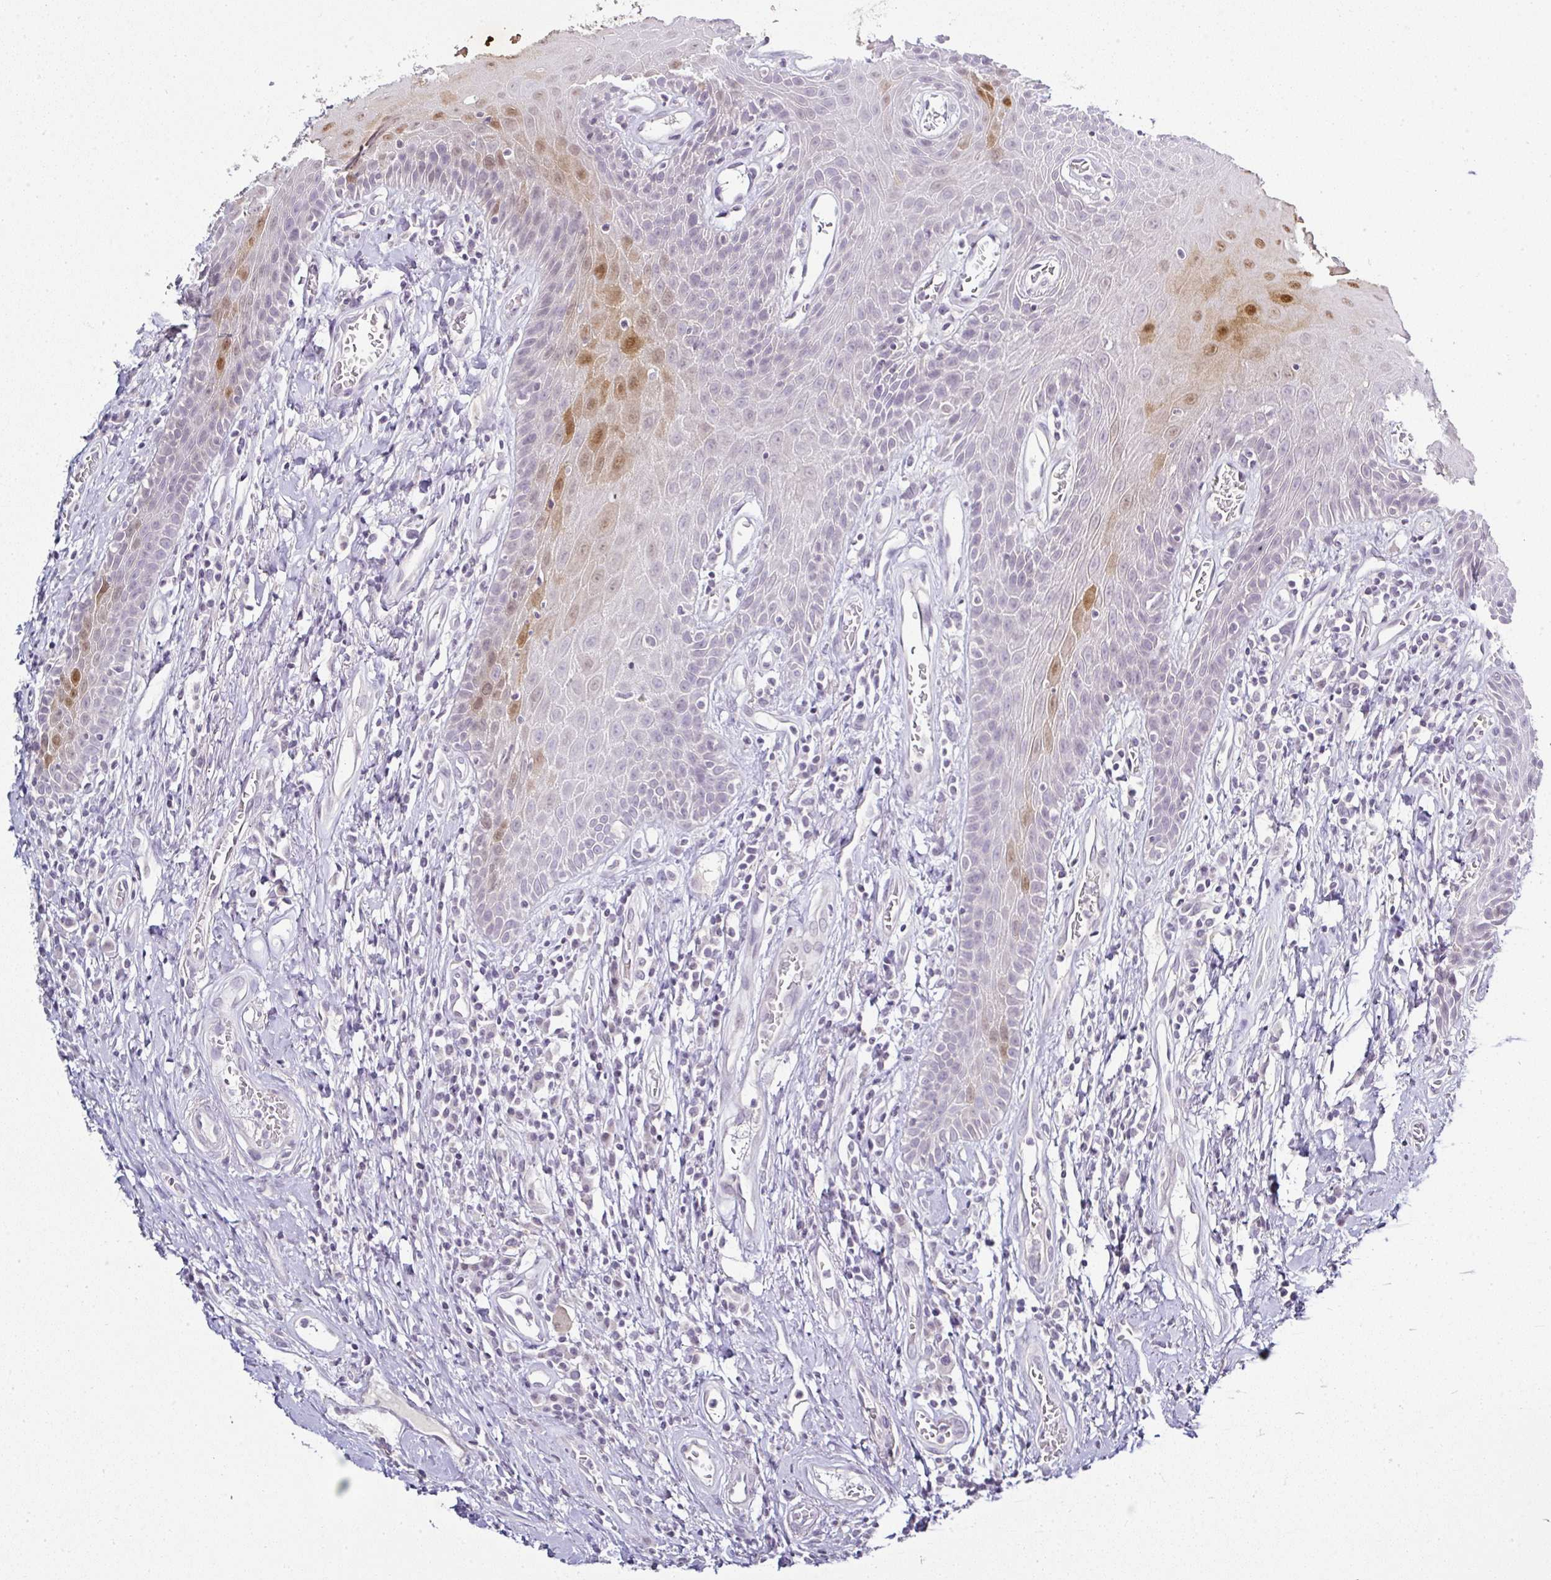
{"staining": {"intensity": "moderate", "quantity": "<25%", "location": "cytoplasmic/membranous,nuclear"}, "tissue": "head and neck cancer", "cell_type": "Tumor cells", "image_type": "cancer", "snomed": [{"axis": "morphology", "description": "Squamous cell carcinoma, NOS"}, {"axis": "topography", "description": "Head-Neck"}], "caption": "This micrograph displays IHC staining of human head and neck cancer (squamous cell carcinoma), with low moderate cytoplasmic/membranous and nuclear staining in approximately <25% of tumor cells.", "gene": "SERPINB3", "patient": {"sex": "female", "age": 59}}